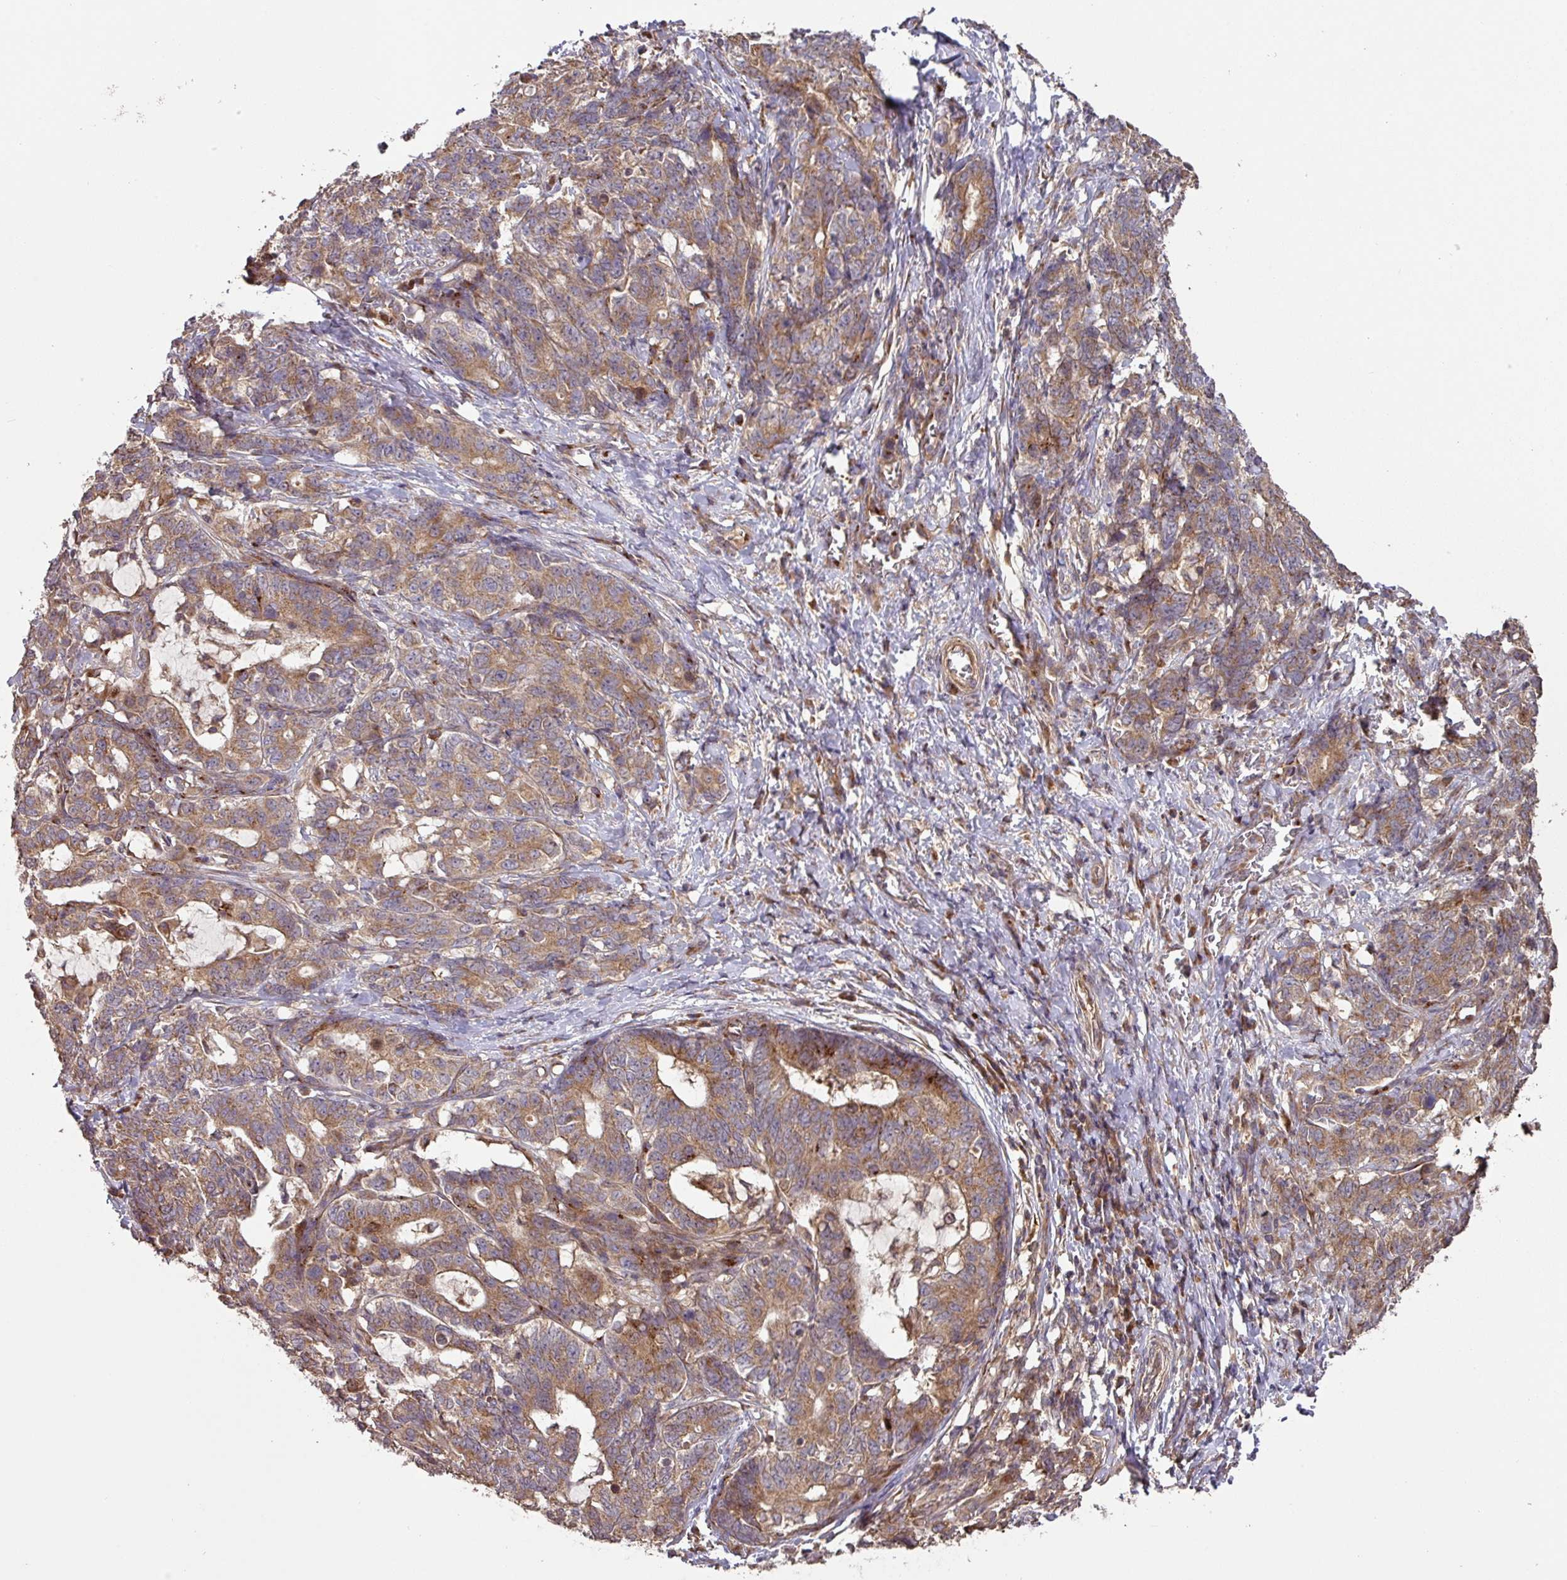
{"staining": {"intensity": "moderate", "quantity": ">75%", "location": "cytoplasmic/membranous"}, "tissue": "stomach cancer", "cell_type": "Tumor cells", "image_type": "cancer", "snomed": [{"axis": "morphology", "description": "Normal tissue, NOS"}, {"axis": "morphology", "description": "Adenocarcinoma, NOS"}, {"axis": "topography", "description": "Stomach"}], "caption": "This photomicrograph displays stomach cancer stained with IHC to label a protein in brown. The cytoplasmic/membranous of tumor cells show moderate positivity for the protein. Nuclei are counter-stained blue.", "gene": "MRRF", "patient": {"sex": "female", "age": 64}}